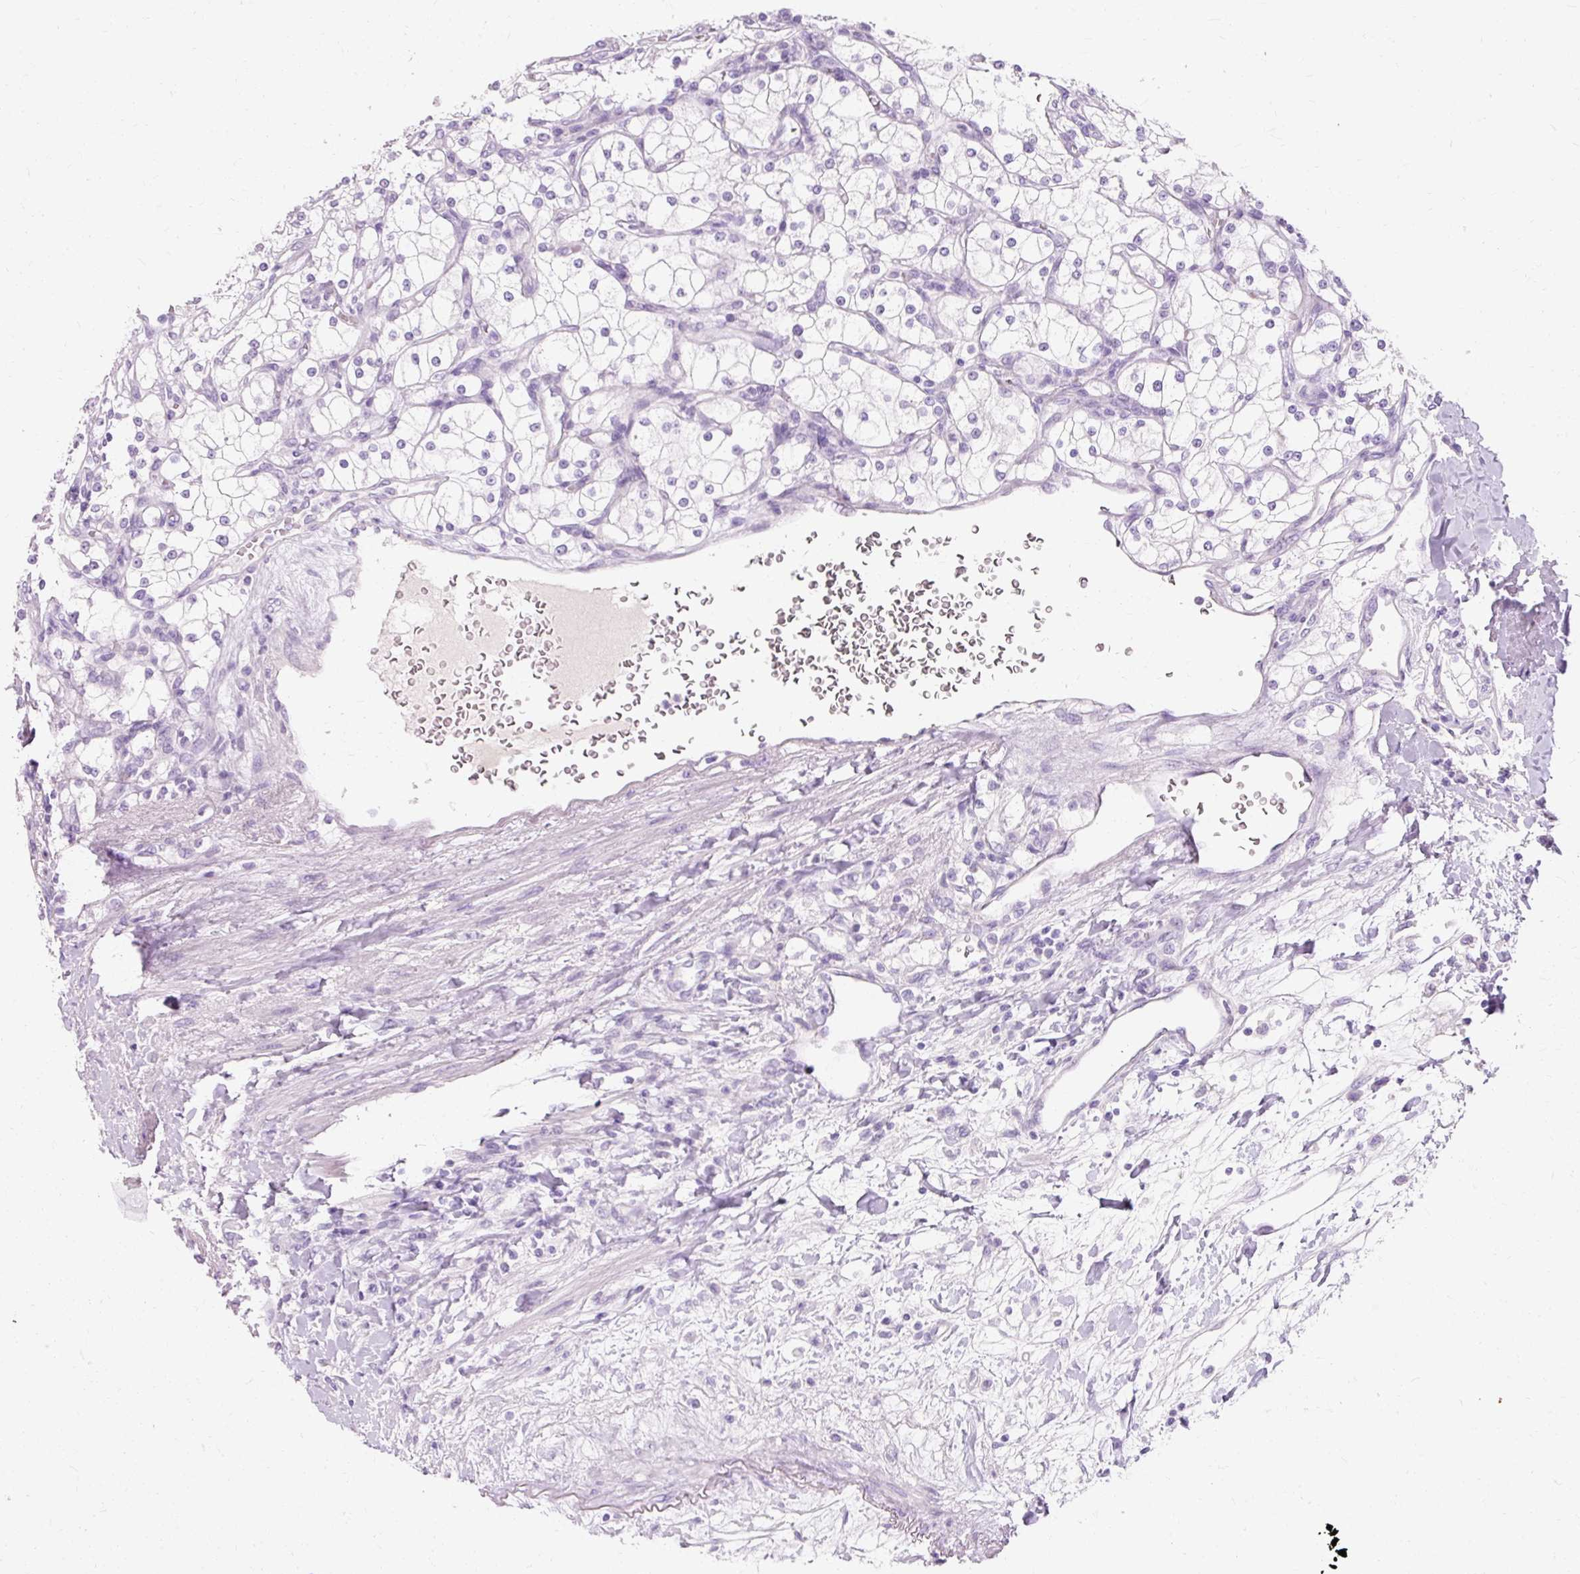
{"staining": {"intensity": "negative", "quantity": "none", "location": "none"}, "tissue": "renal cancer", "cell_type": "Tumor cells", "image_type": "cancer", "snomed": [{"axis": "morphology", "description": "Adenocarcinoma, NOS"}, {"axis": "topography", "description": "Kidney"}], "caption": "The micrograph exhibits no staining of tumor cells in renal cancer.", "gene": "TMEM213", "patient": {"sex": "male", "age": 80}}